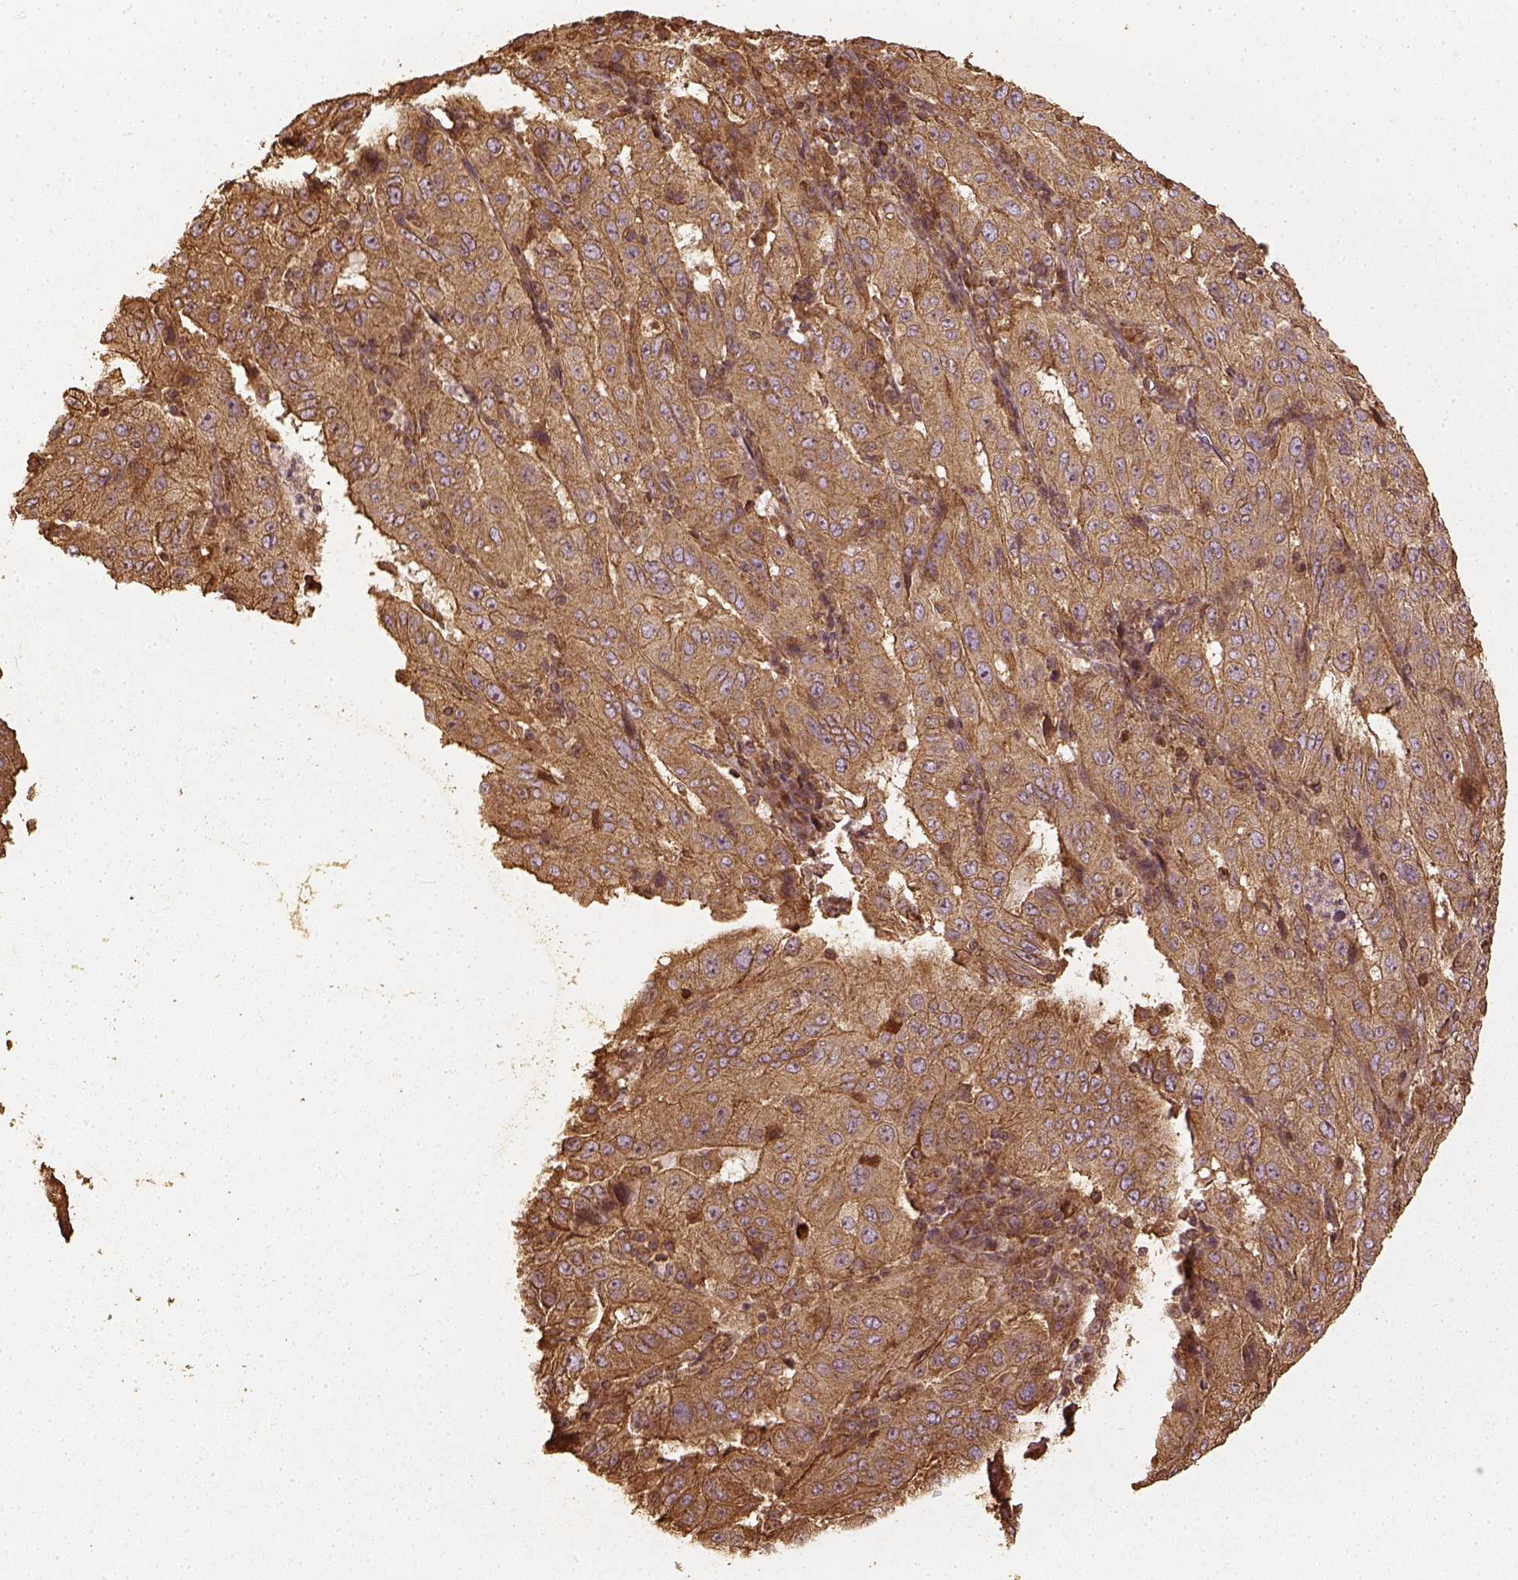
{"staining": {"intensity": "moderate", "quantity": ">75%", "location": "cytoplasmic/membranous"}, "tissue": "pancreatic cancer", "cell_type": "Tumor cells", "image_type": "cancer", "snomed": [{"axis": "morphology", "description": "Adenocarcinoma, NOS"}, {"axis": "topography", "description": "Pancreas"}], "caption": "Immunohistochemistry photomicrograph of human pancreatic adenocarcinoma stained for a protein (brown), which displays medium levels of moderate cytoplasmic/membranous positivity in approximately >75% of tumor cells.", "gene": "VEGFA", "patient": {"sex": "male", "age": 63}}